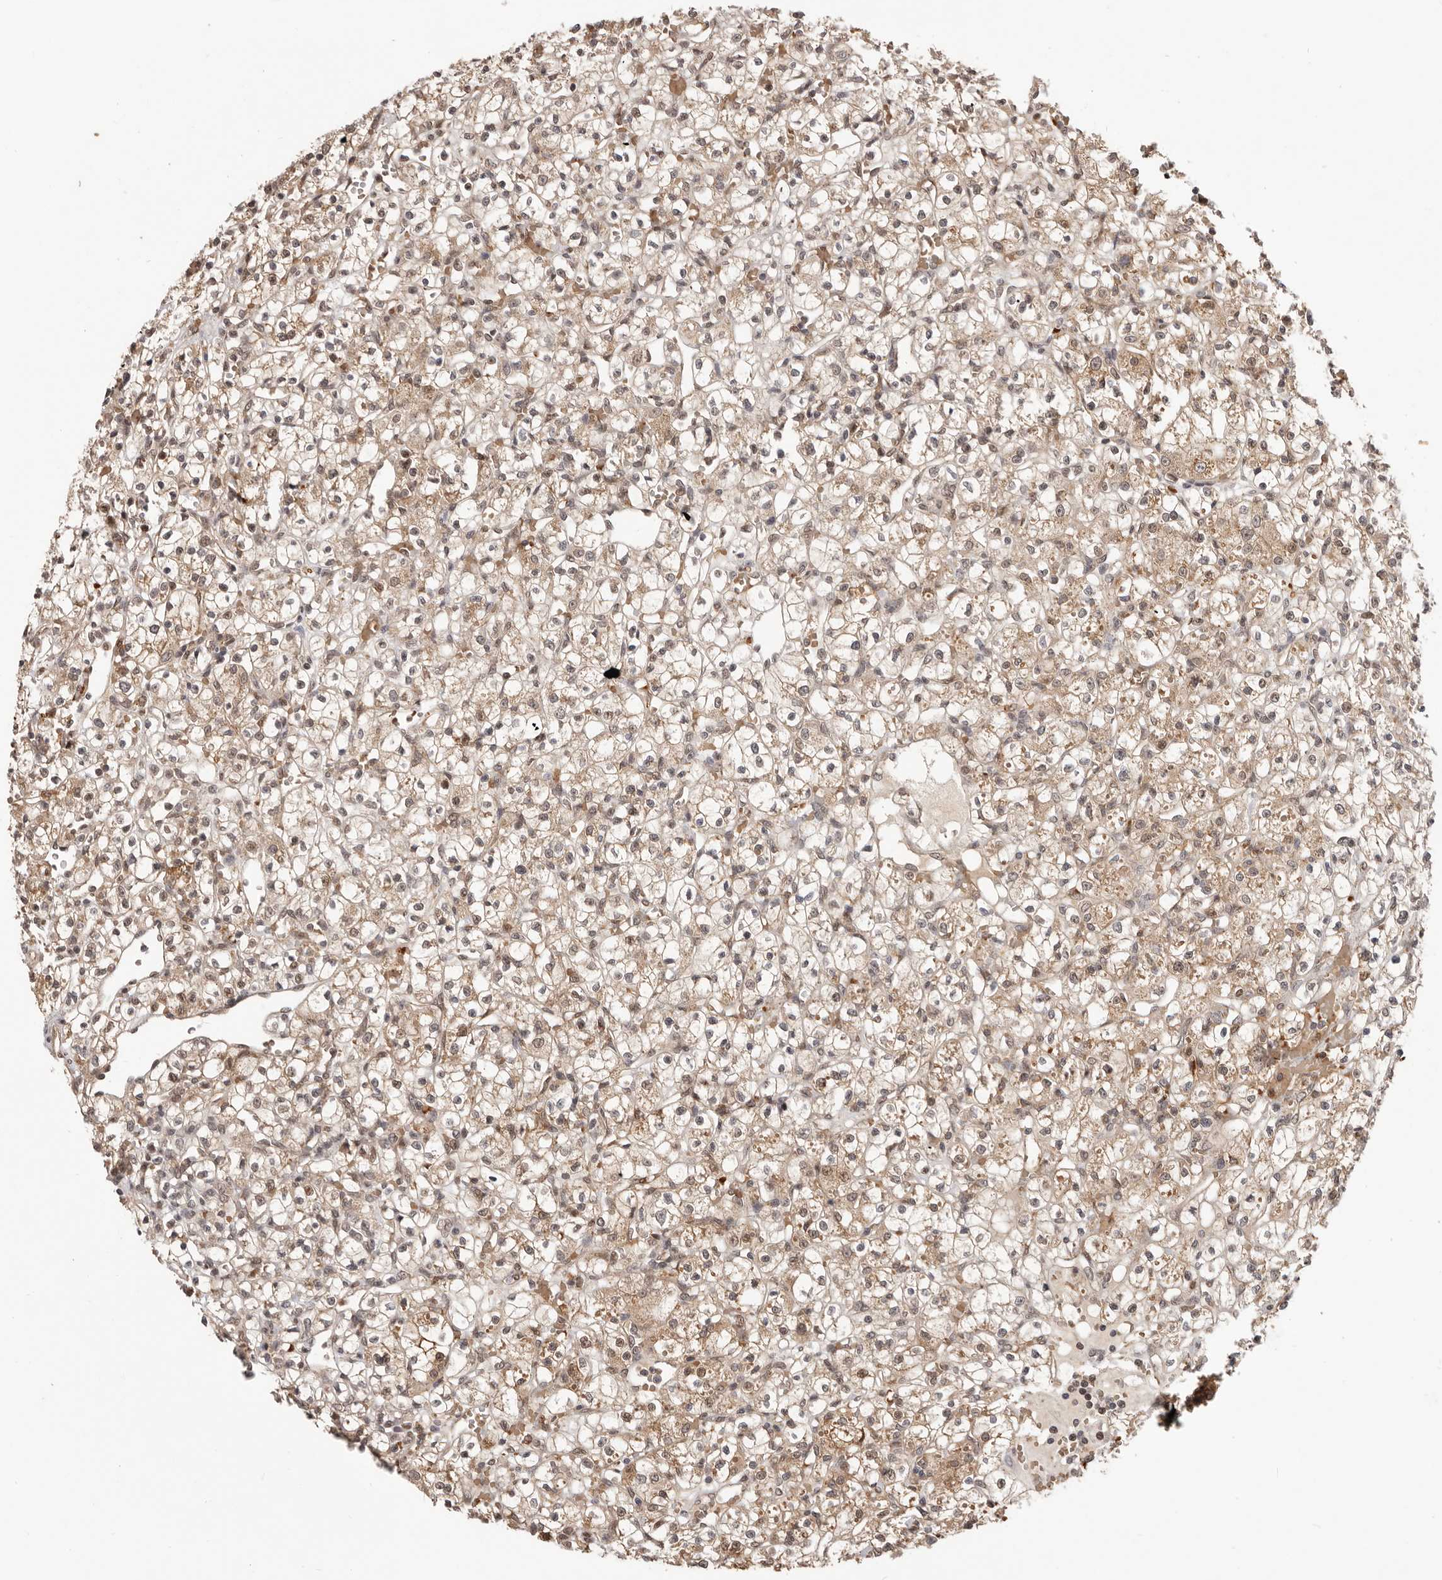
{"staining": {"intensity": "moderate", "quantity": ">75%", "location": "cytoplasmic/membranous,nuclear"}, "tissue": "renal cancer", "cell_type": "Tumor cells", "image_type": "cancer", "snomed": [{"axis": "morphology", "description": "Adenocarcinoma, NOS"}, {"axis": "topography", "description": "Kidney"}], "caption": "Adenocarcinoma (renal) stained with DAB immunohistochemistry (IHC) demonstrates medium levels of moderate cytoplasmic/membranous and nuclear staining in approximately >75% of tumor cells. Ihc stains the protein of interest in brown and the nuclei are stained blue.", "gene": "NCOA3", "patient": {"sex": "female", "age": 59}}